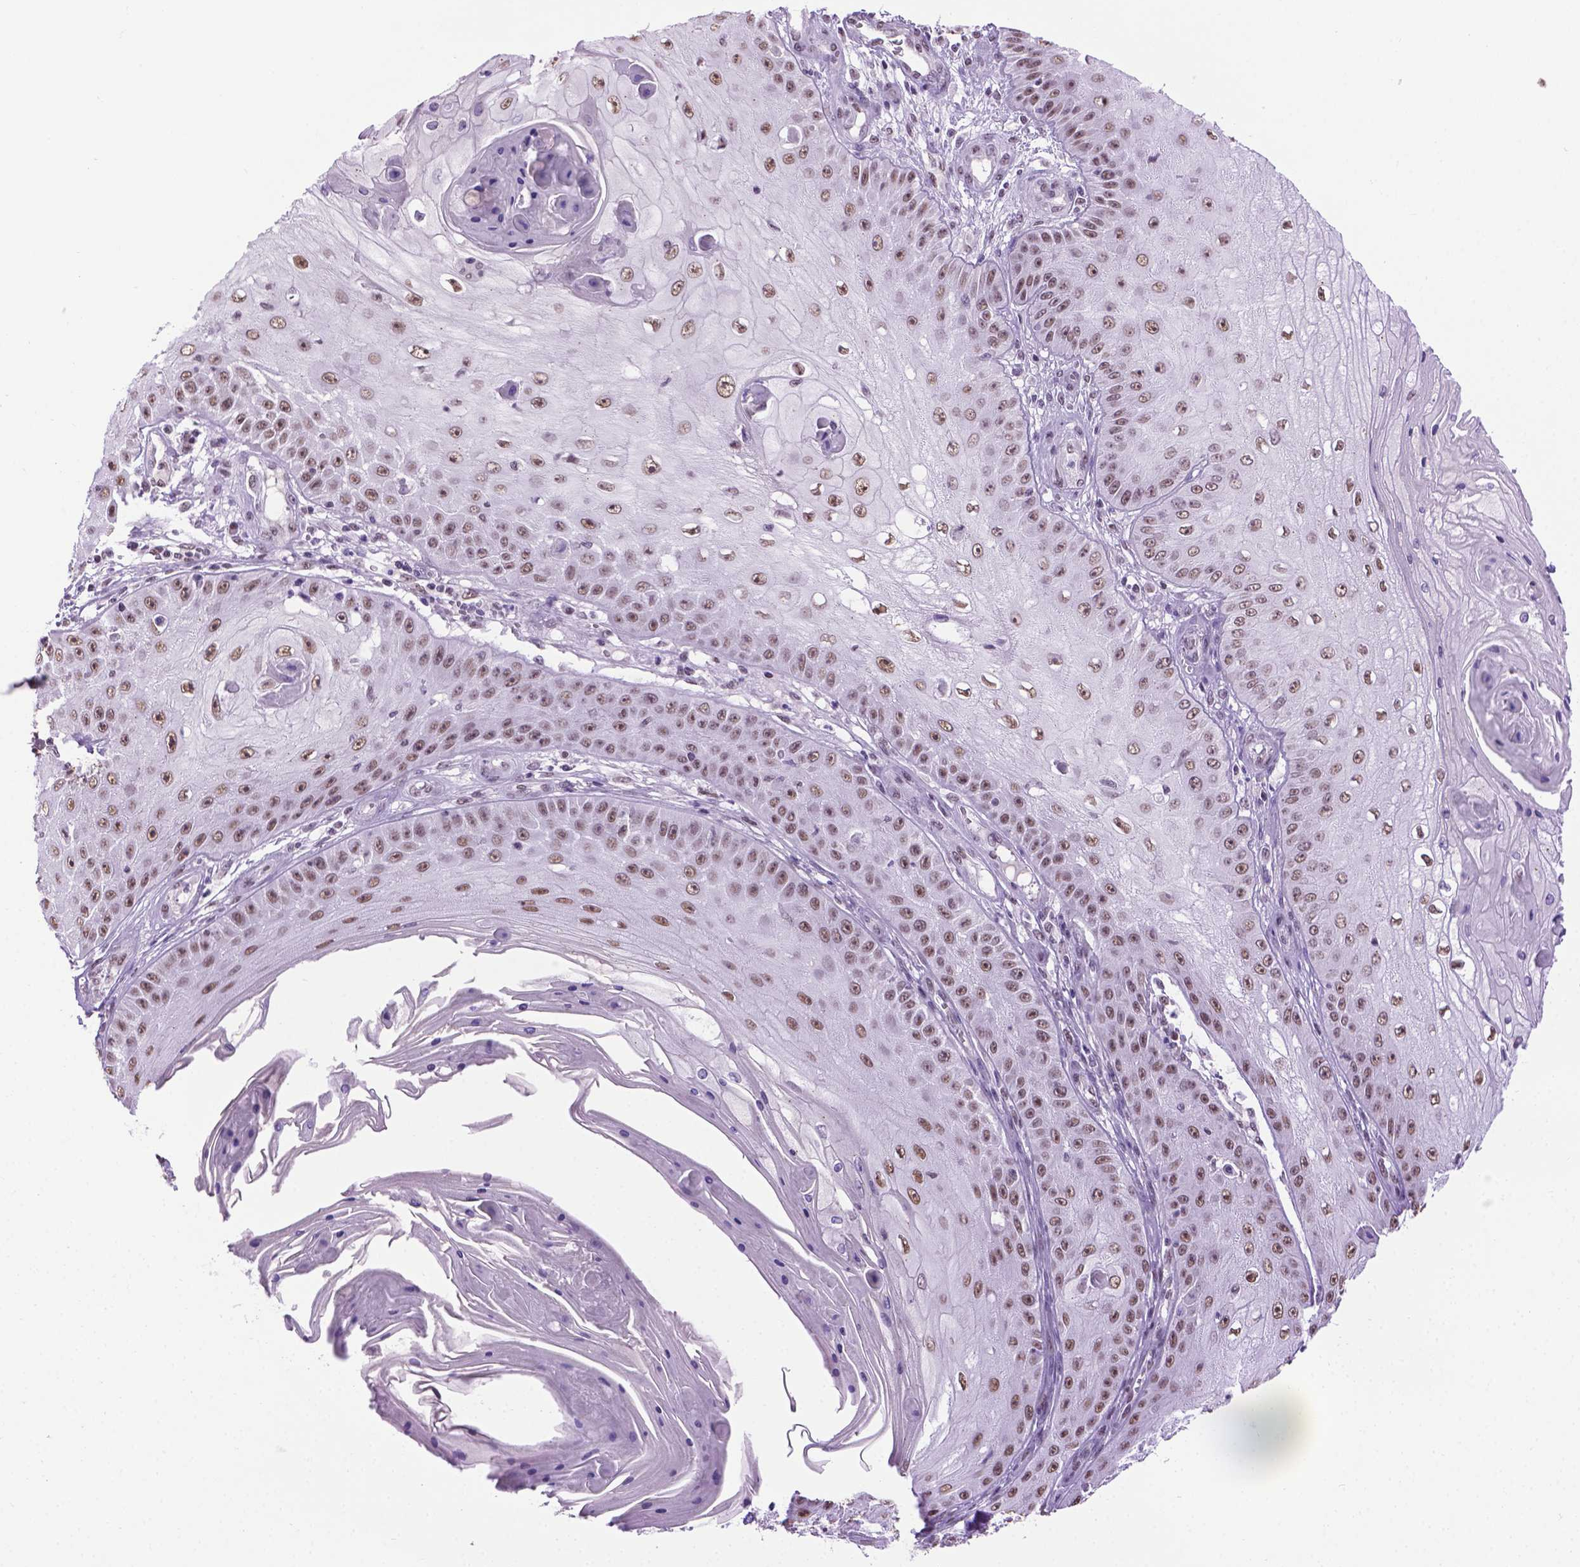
{"staining": {"intensity": "moderate", "quantity": ">75%", "location": "nuclear"}, "tissue": "skin cancer", "cell_type": "Tumor cells", "image_type": "cancer", "snomed": [{"axis": "morphology", "description": "Squamous cell carcinoma, NOS"}, {"axis": "topography", "description": "Skin"}], "caption": "DAB immunohistochemical staining of skin cancer (squamous cell carcinoma) reveals moderate nuclear protein staining in approximately >75% of tumor cells.", "gene": "ABI2", "patient": {"sex": "male", "age": 70}}